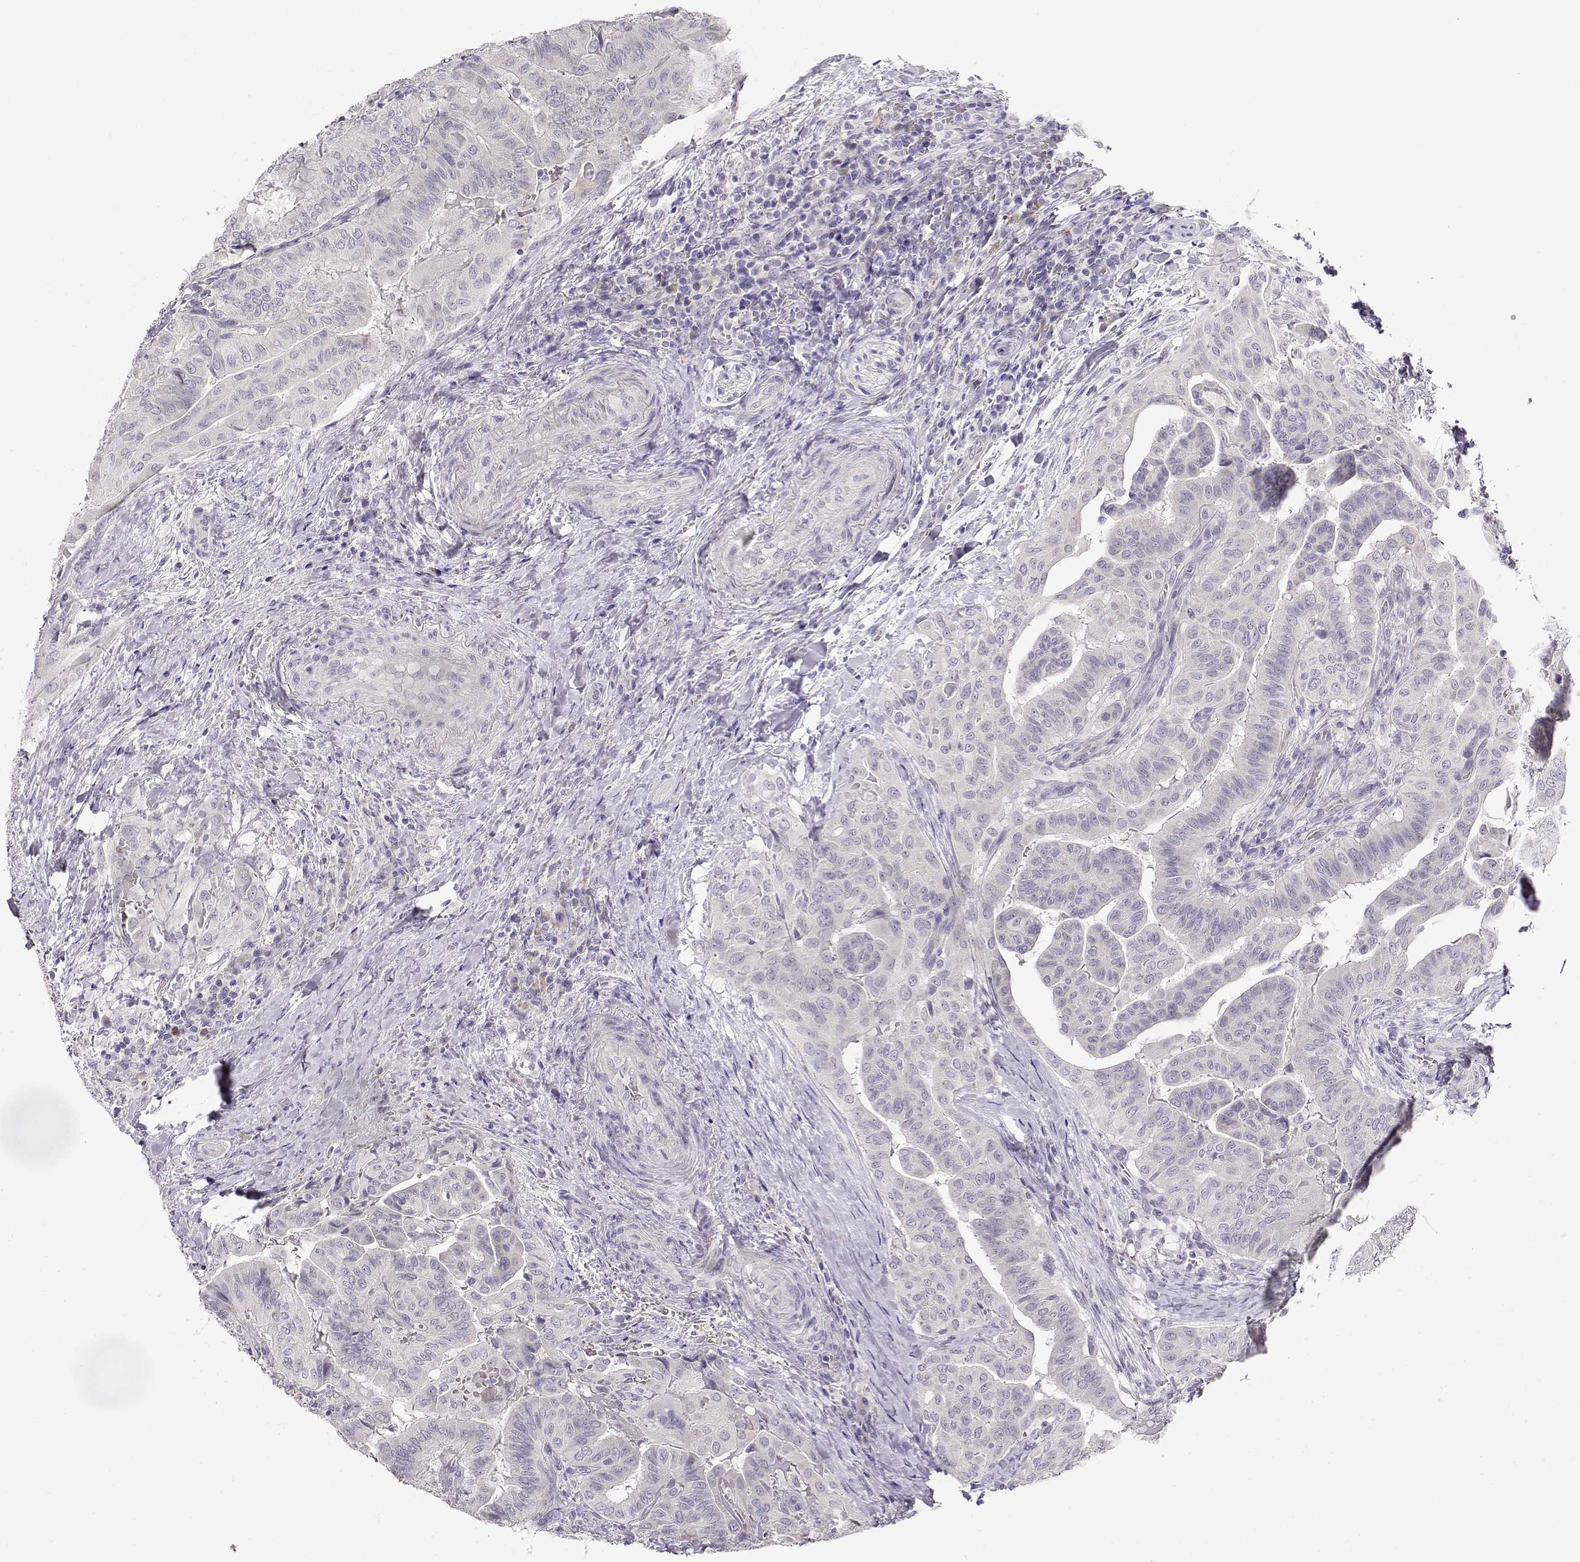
{"staining": {"intensity": "negative", "quantity": "none", "location": "none"}, "tissue": "thyroid cancer", "cell_type": "Tumor cells", "image_type": "cancer", "snomed": [{"axis": "morphology", "description": "Papillary adenocarcinoma, NOS"}, {"axis": "topography", "description": "Thyroid gland"}], "caption": "This image is of thyroid cancer (papillary adenocarcinoma) stained with immunohistochemistry to label a protein in brown with the nuclei are counter-stained blue. There is no staining in tumor cells. (Stains: DAB IHC with hematoxylin counter stain, Microscopy: brightfield microscopy at high magnification).", "gene": "TTC26", "patient": {"sex": "female", "age": 68}}